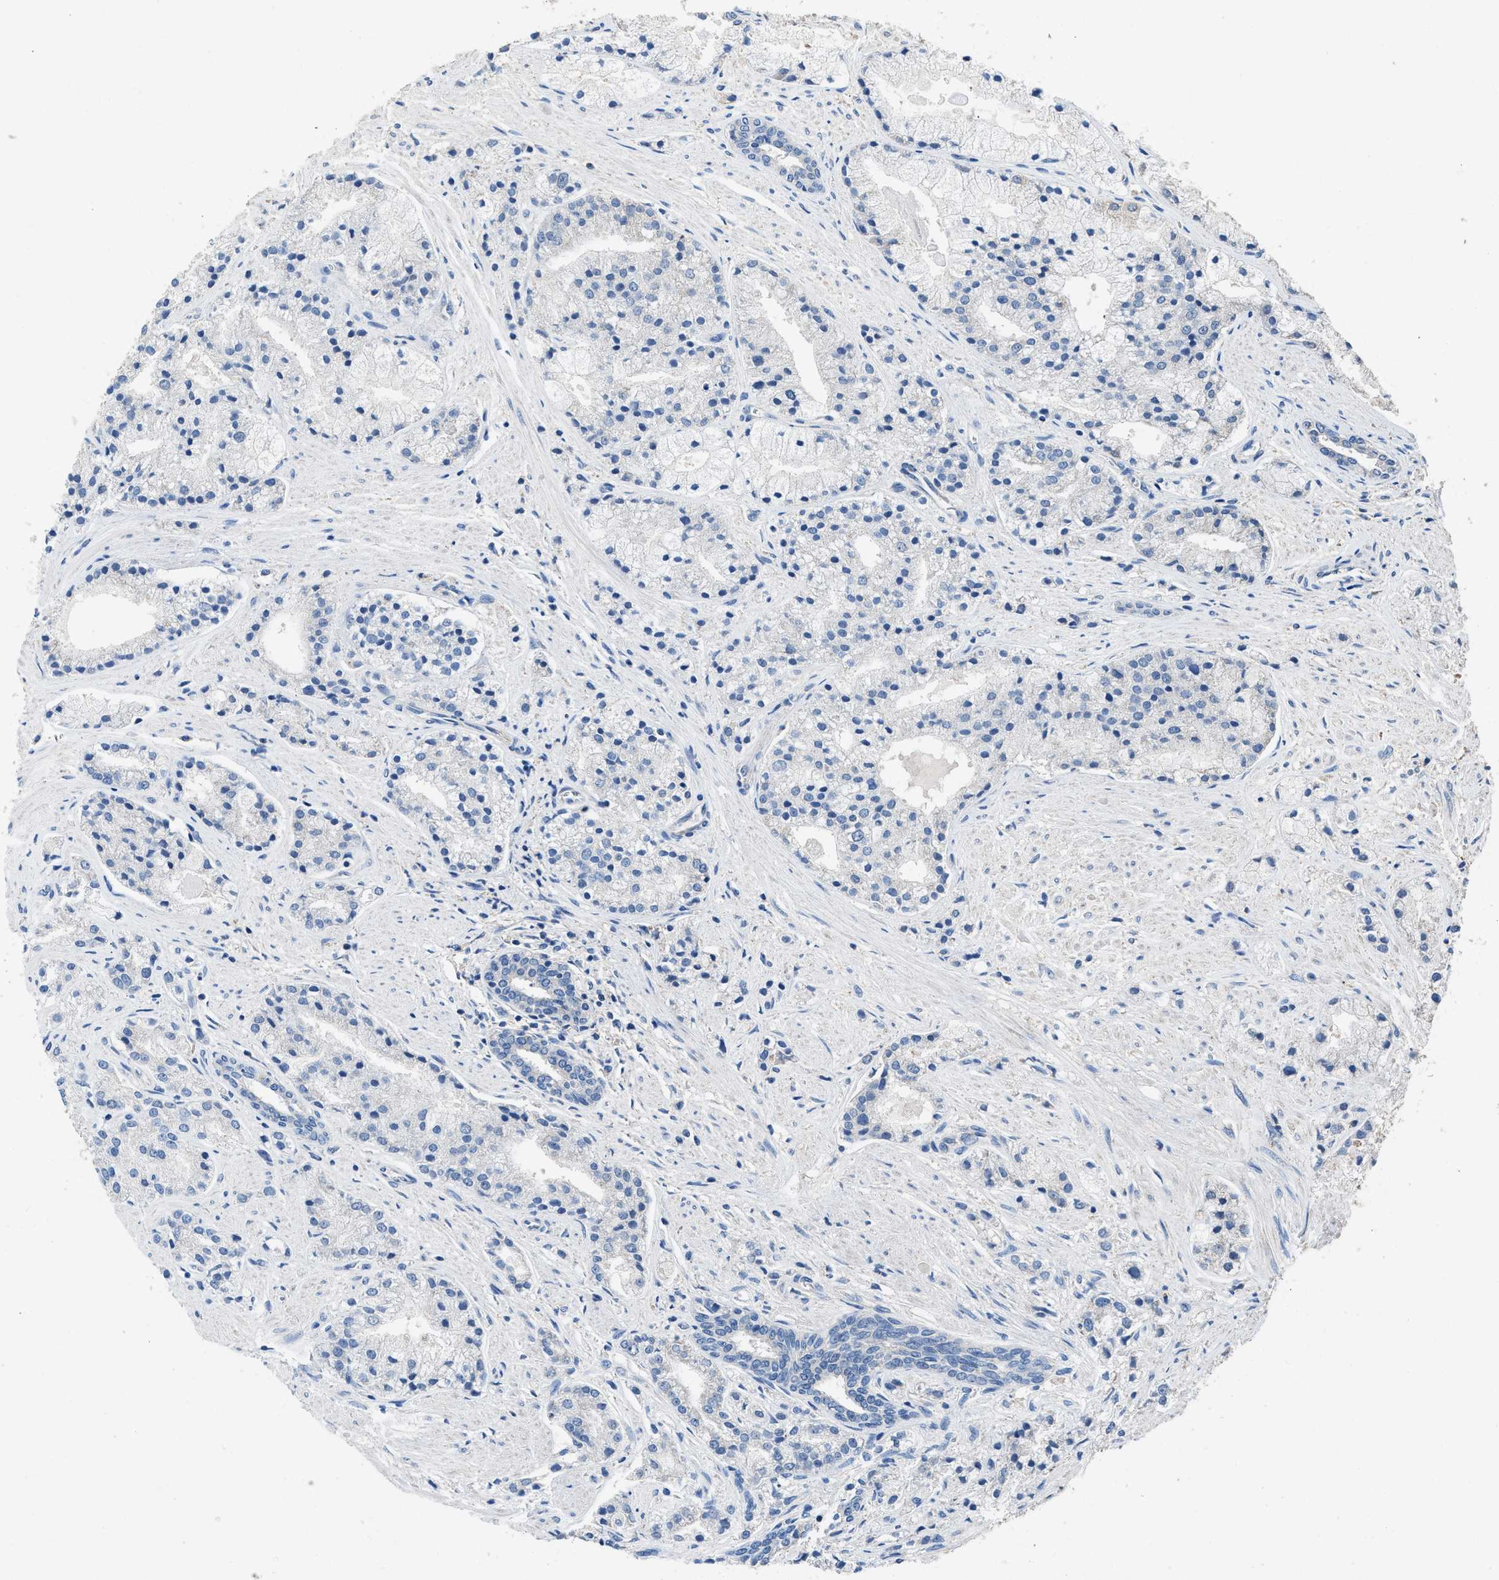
{"staining": {"intensity": "negative", "quantity": "none", "location": "none"}, "tissue": "prostate cancer", "cell_type": "Tumor cells", "image_type": "cancer", "snomed": [{"axis": "morphology", "description": "Adenocarcinoma, High grade"}, {"axis": "topography", "description": "Prostate"}], "caption": "Immunohistochemical staining of adenocarcinoma (high-grade) (prostate) shows no significant staining in tumor cells.", "gene": "ITSN1", "patient": {"sex": "male", "age": 50}}